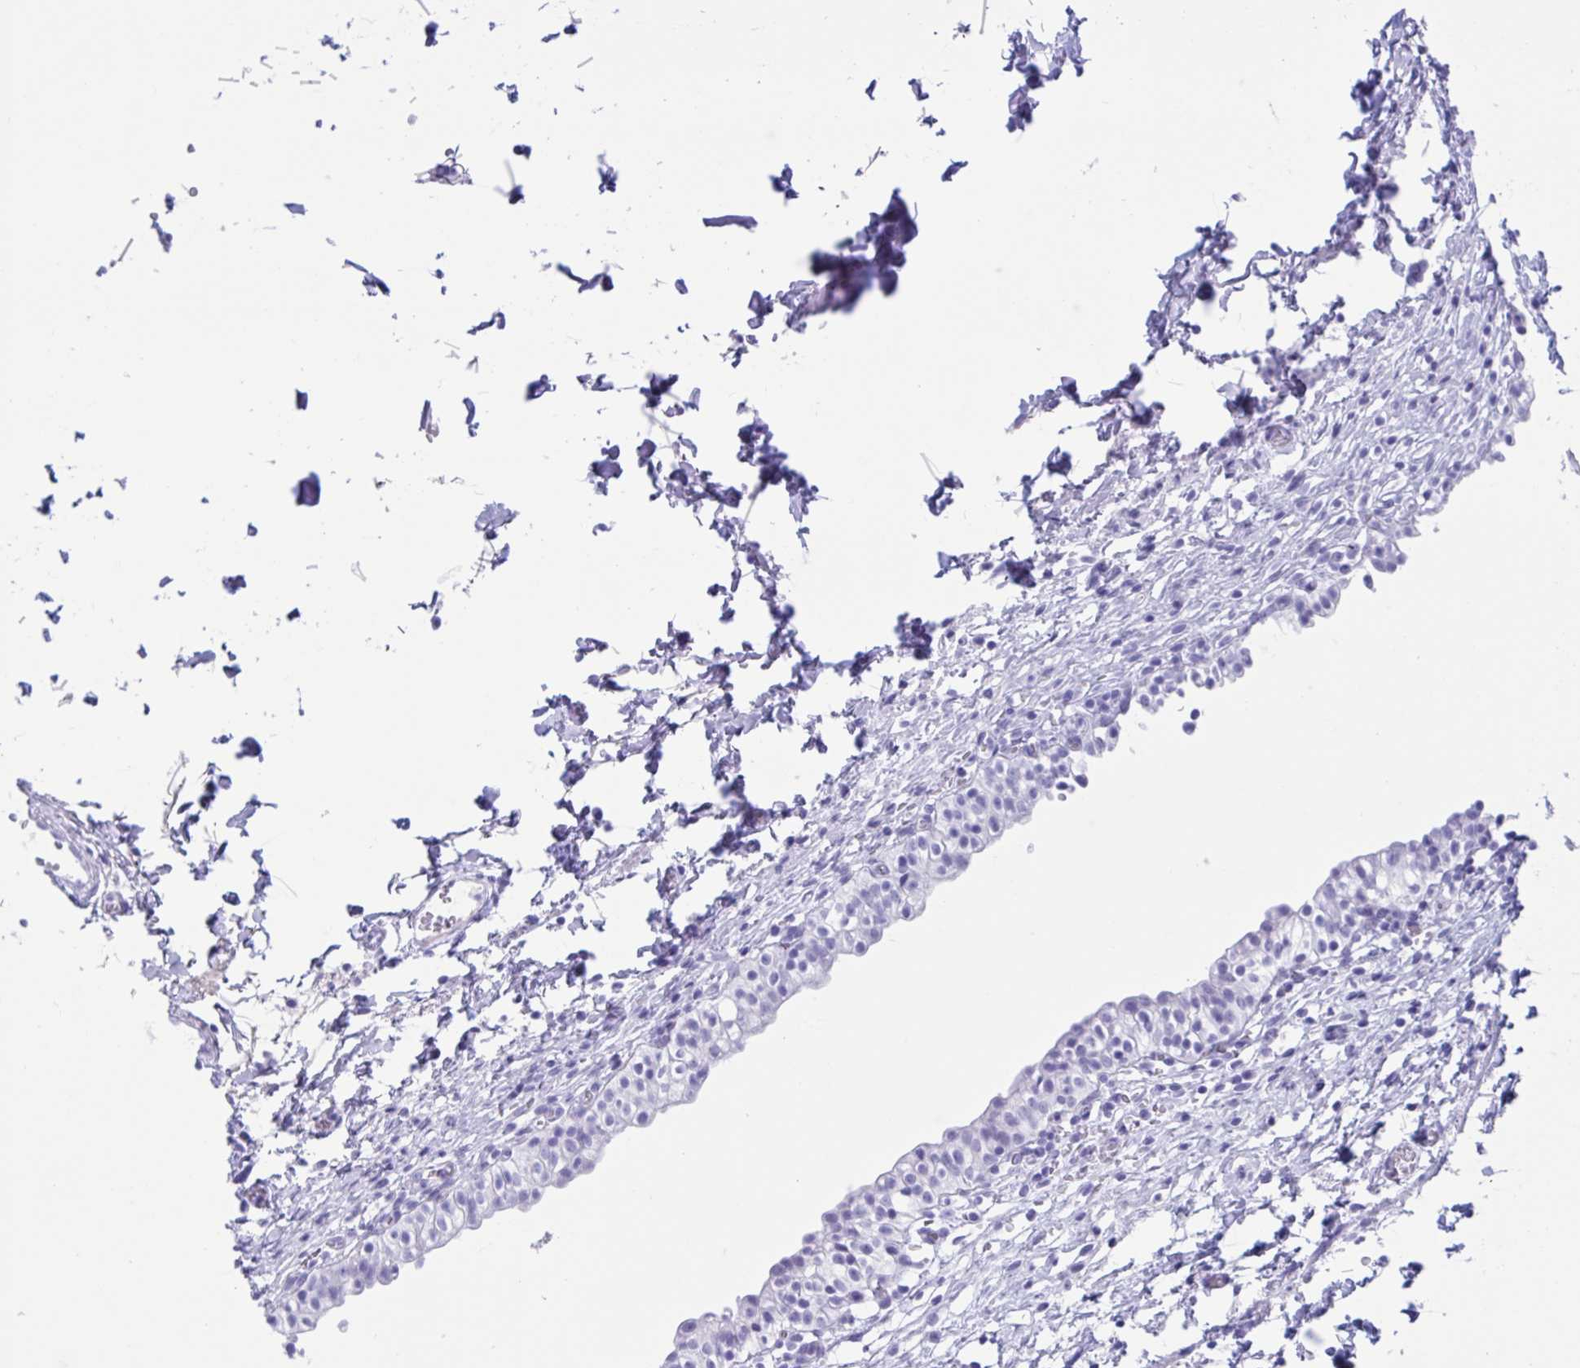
{"staining": {"intensity": "negative", "quantity": "none", "location": "none"}, "tissue": "urinary bladder", "cell_type": "Urothelial cells", "image_type": "normal", "snomed": [{"axis": "morphology", "description": "Normal tissue, NOS"}, {"axis": "topography", "description": "Urinary bladder"}, {"axis": "topography", "description": "Peripheral nerve tissue"}], "caption": "This micrograph is of unremarkable urinary bladder stained with immunohistochemistry to label a protein in brown with the nuclei are counter-stained blue. There is no staining in urothelial cells.", "gene": "TMEM35A", "patient": {"sex": "male", "age": 55}}